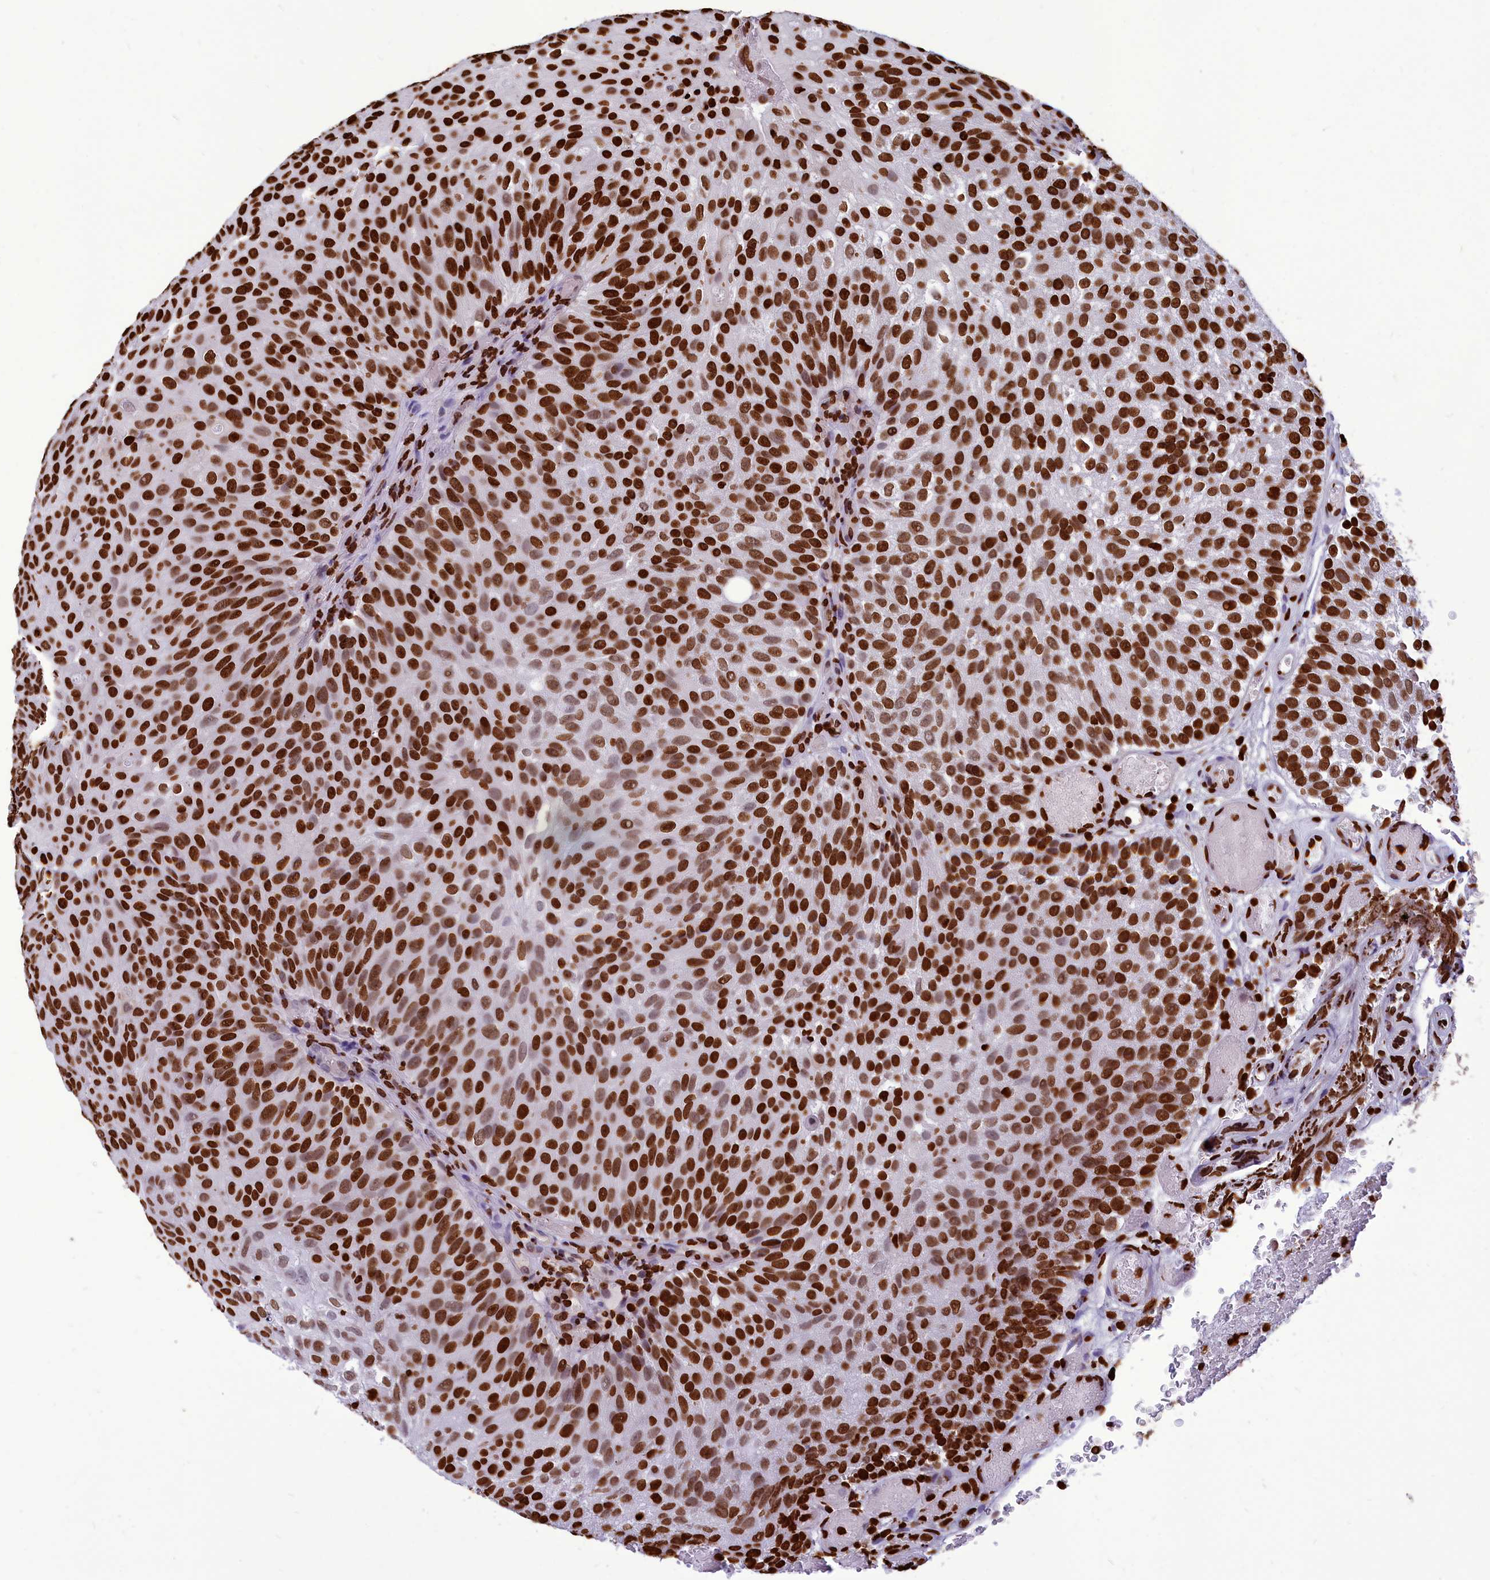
{"staining": {"intensity": "strong", "quantity": ">75%", "location": "nuclear"}, "tissue": "urothelial cancer", "cell_type": "Tumor cells", "image_type": "cancer", "snomed": [{"axis": "morphology", "description": "Urothelial carcinoma, Low grade"}, {"axis": "topography", "description": "Urinary bladder"}], "caption": "Urothelial cancer stained with IHC shows strong nuclear expression in about >75% of tumor cells. Using DAB (brown) and hematoxylin (blue) stains, captured at high magnification using brightfield microscopy.", "gene": "AKAP17A", "patient": {"sex": "male", "age": 78}}